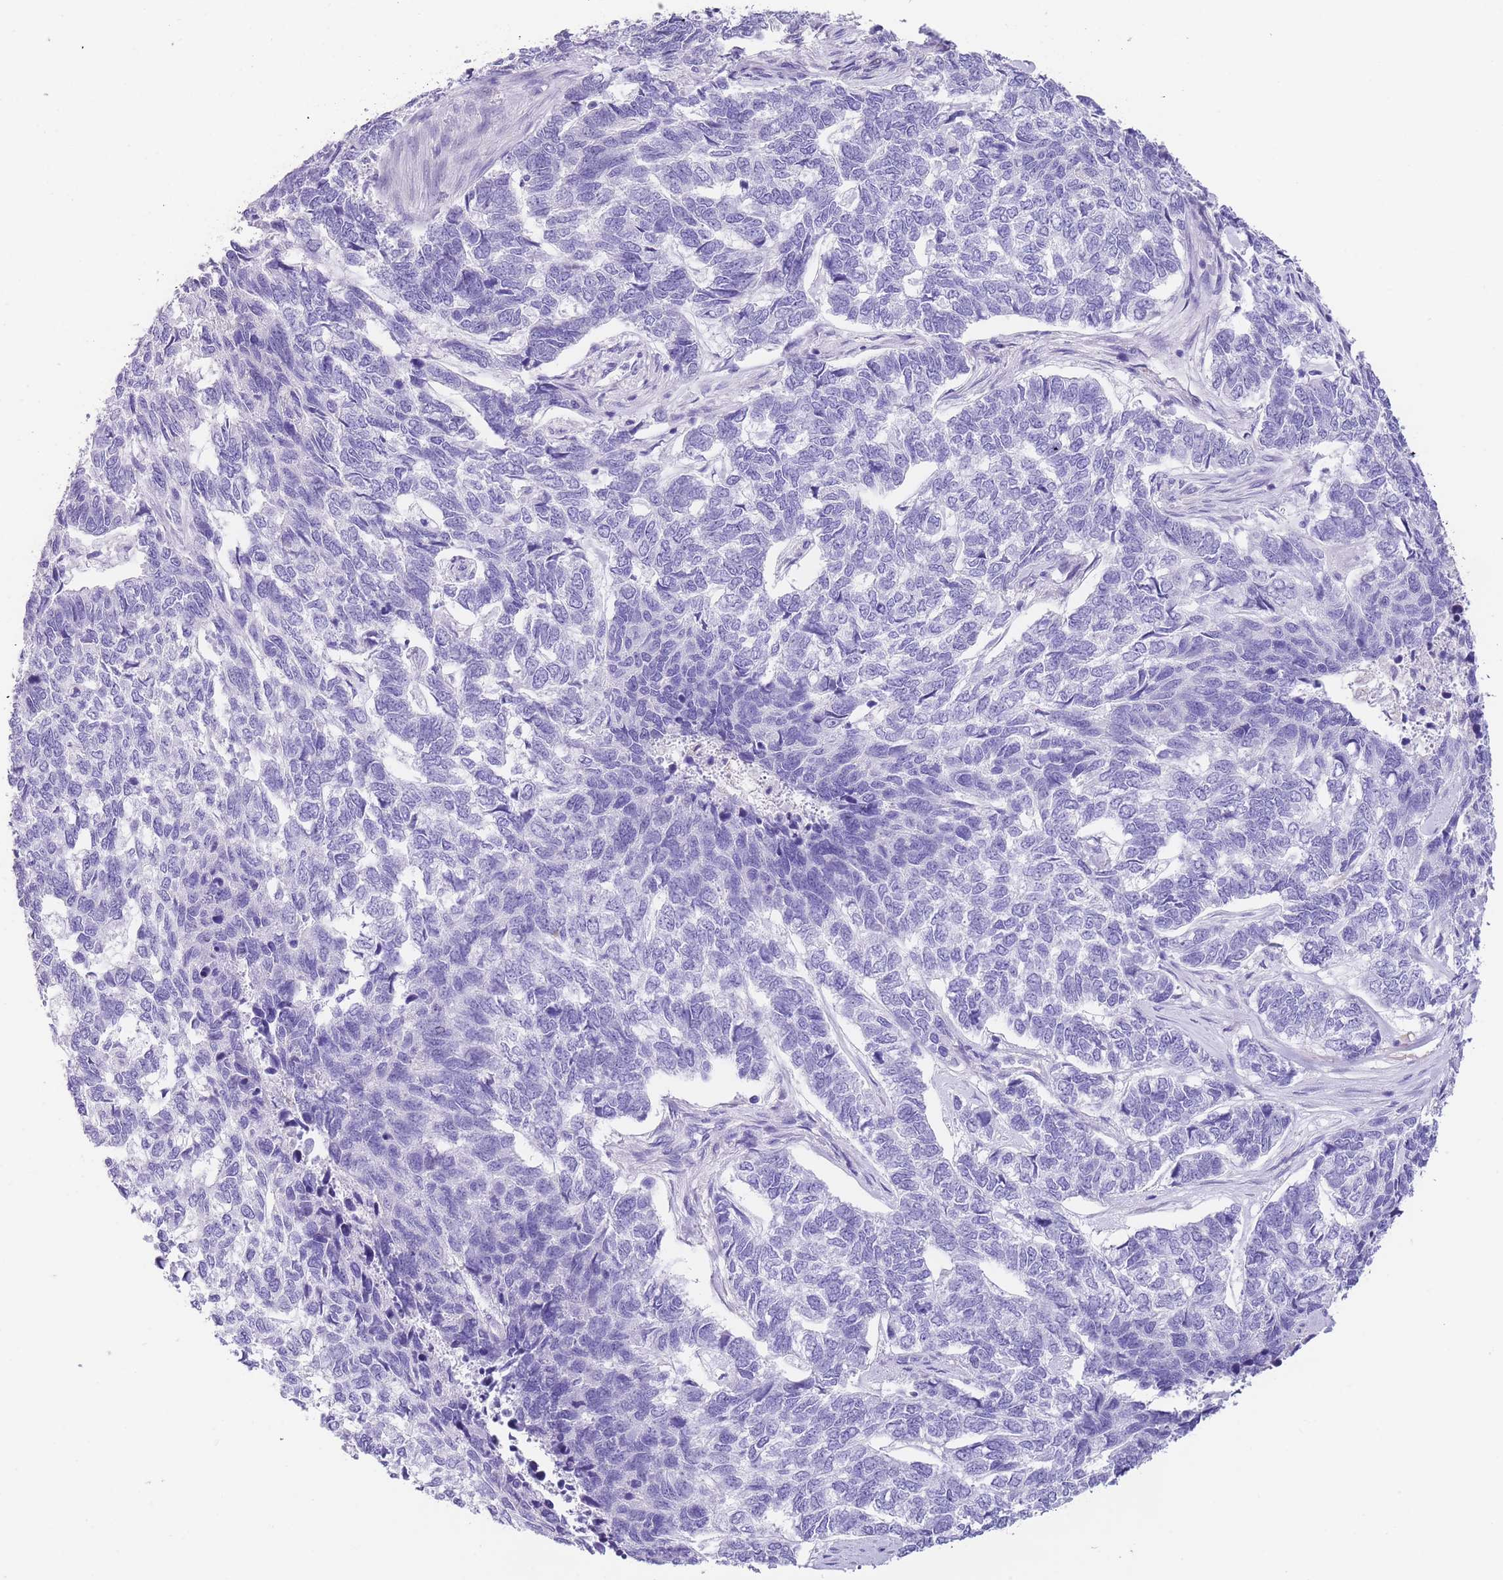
{"staining": {"intensity": "negative", "quantity": "none", "location": "none"}, "tissue": "skin cancer", "cell_type": "Tumor cells", "image_type": "cancer", "snomed": [{"axis": "morphology", "description": "Basal cell carcinoma"}, {"axis": "topography", "description": "Skin"}], "caption": "Skin cancer (basal cell carcinoma) was stained to show a protein in brown. There is no significant positivity in tumor cells. (IHC, brightfield microscopy, high magnification).", "gene": "RAI2", "patient": {"sex": "female", "age": 65}}